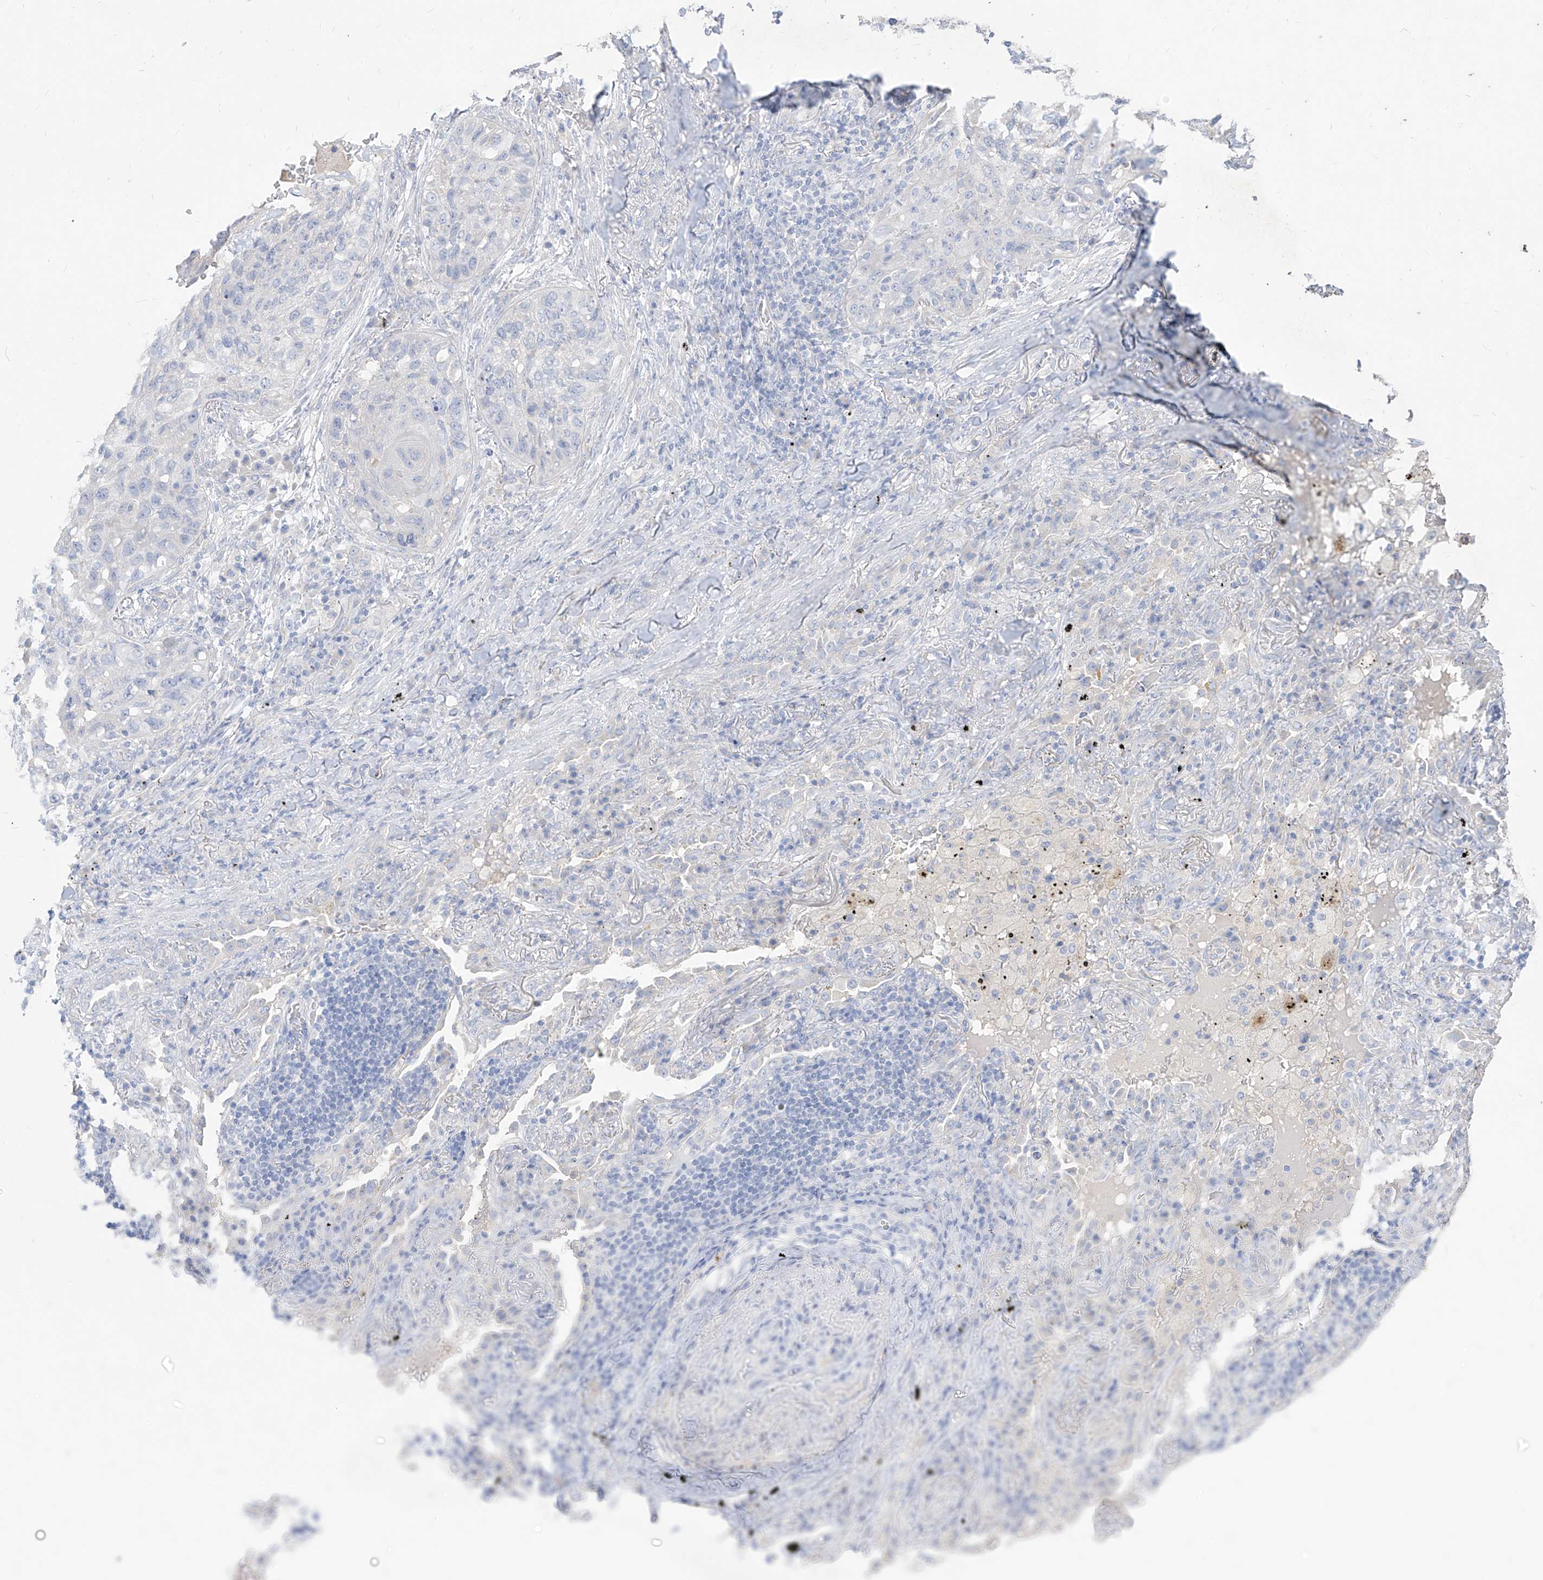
{"staining": {"intensity": "negative", "quantity": "none", "location": "none"}, "tissue": "lung cancer", "cell_type": "Tumor cells", "image_type": "cancer", "snomed": [{"axis": "morphology", "description": "Squamous cell carcinoma, NOS"}, {"axis": "topography", "description": "Lung"}], "caption": "A high-resolution micrograph shows IHC staining of lung squamous cell carcinoma, which displays no significant staining in tumor cells.", "gene": "ARHGEF40", "patient": {"sex": "female", "age": 63}}